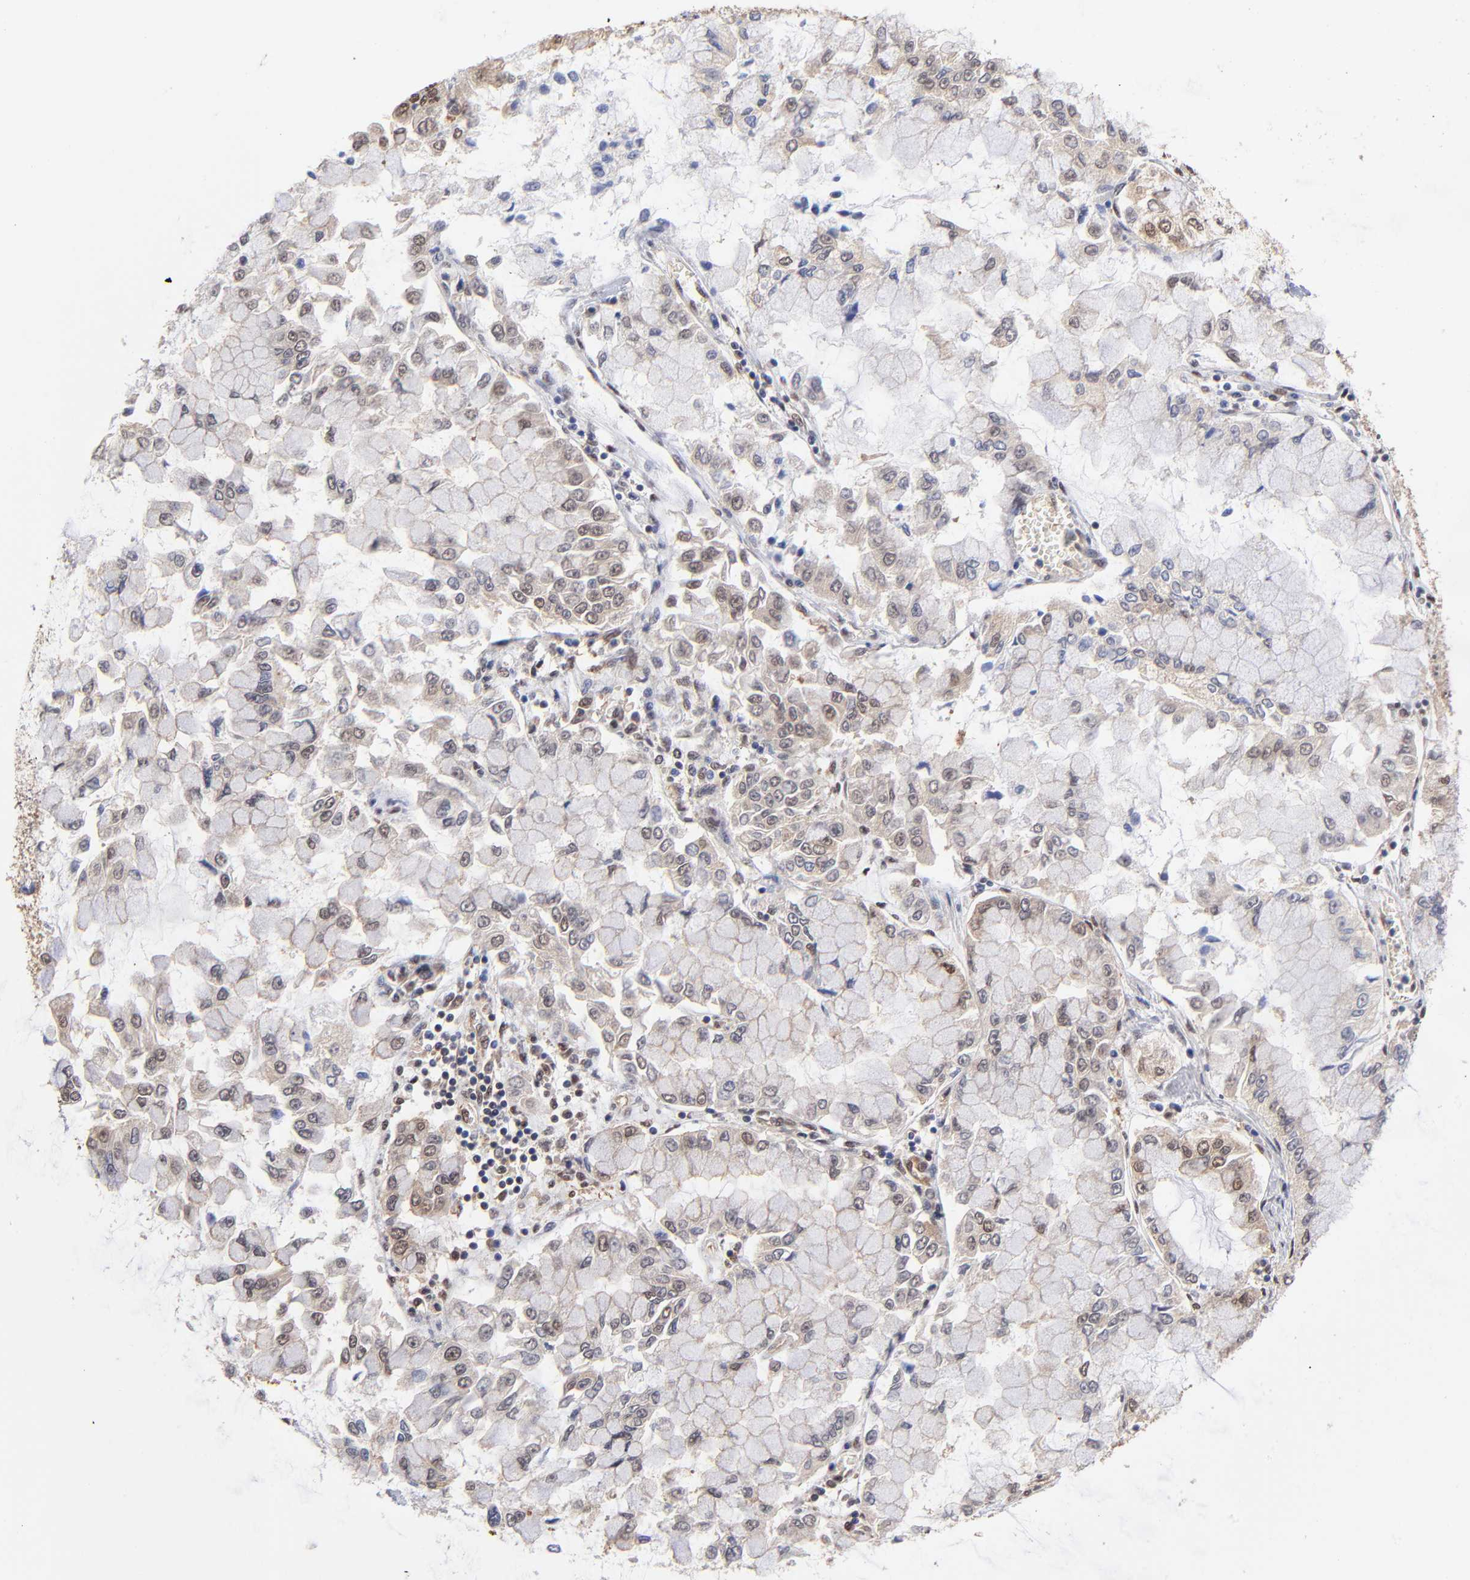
{"staining": {"intensity": "weak", "quantity": "<25%", "location": "nuclear"}, "tissue": "liver cancer", "cell_type": "Tumor cells", "image_type": "cancer", "snomed": [{"axis": "morphology", "description": "Cholangiocarcinoma"}, {"axis": "topography", "description": "Liver"}], "caption": "Immunohistochemical staining of liver cancer displays no significant staining in tumor cells.", "gene": "PSMC4", "patient": {"sex": "female", "age": 79}}